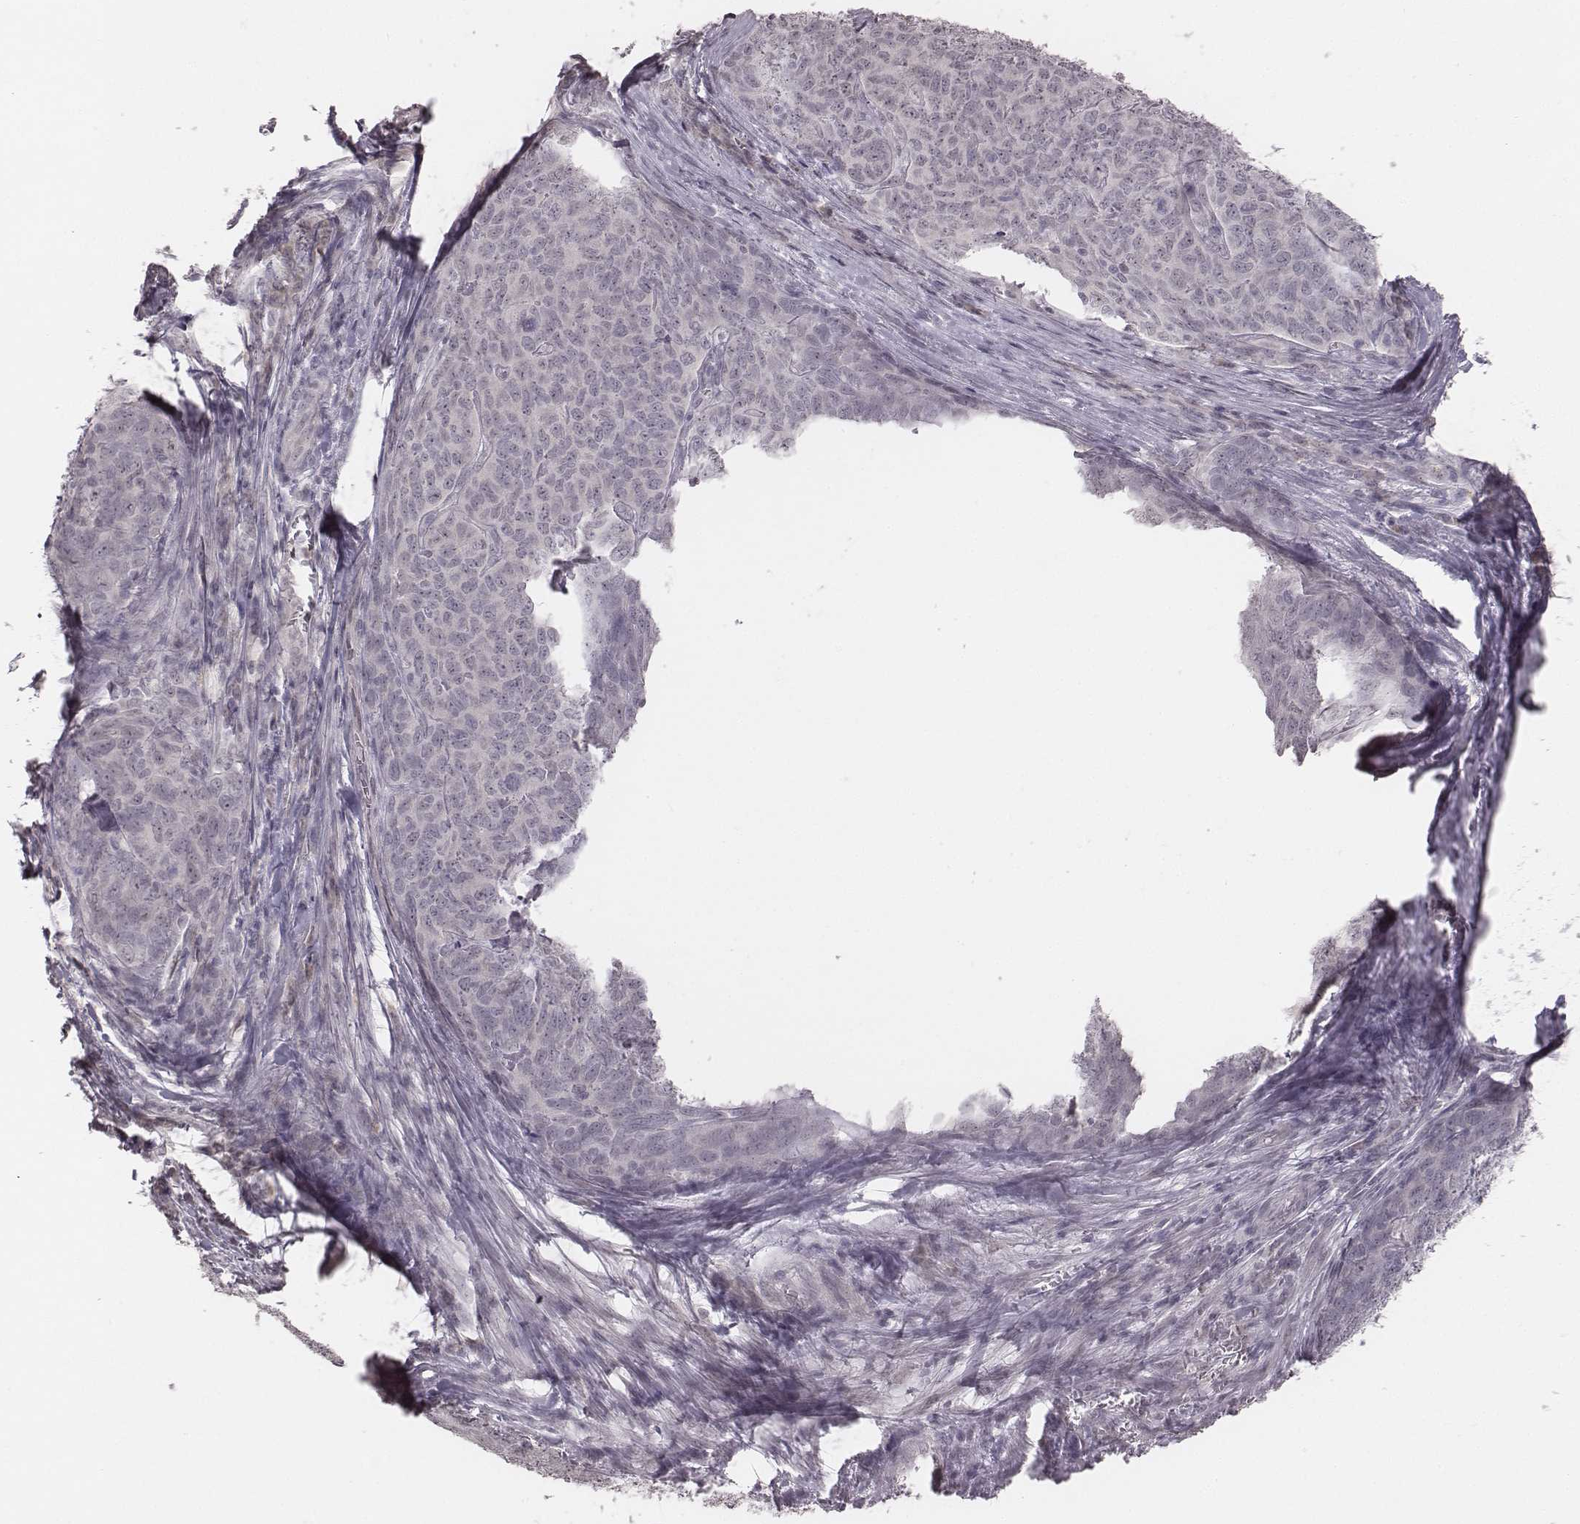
{"staining": {"intensity": "negative", "quantity": "none", "location": "none"}, "tissue": "skin cancer", "cell_type": "Tumor cells", "image_type": "cancer", "snomed": [{"axis": "morphology", "description": "Squamous cell carcinoma, NOS"}, {"axis": "topography", "description": "Skin"}, {"axis": "topography", "description": "Anal"}], "caption": "The histopathology image displays no significant positivity in tumor cells of squamous cell carcinoma (skin).", "gene": "RPGRIP1", "patient": {"sex": "female", "age": 51}}